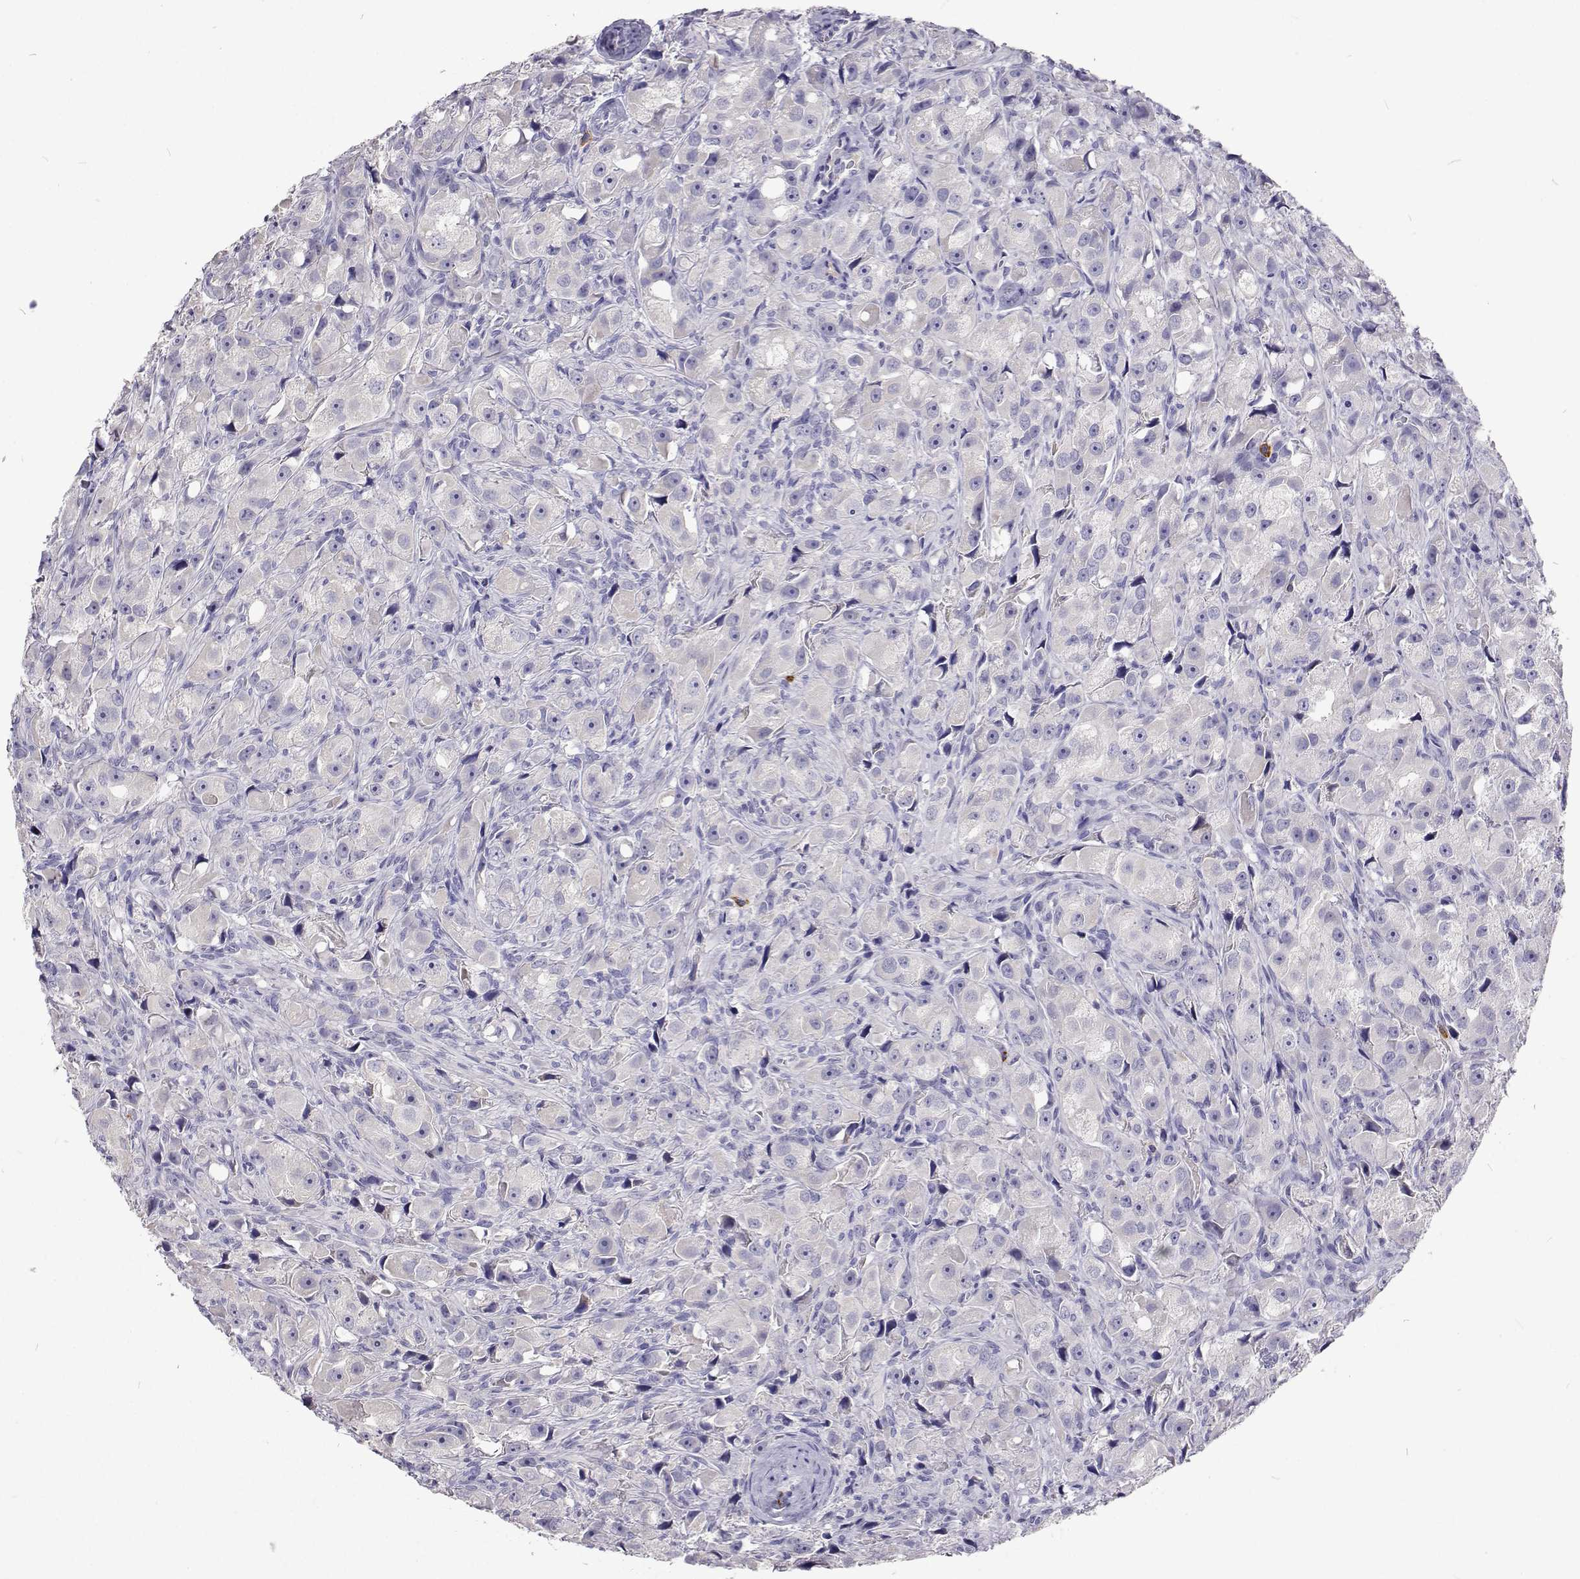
{"staining": {"intensity": "negative", "quantity": "none", "location": "none"}, "tissue": "prostate cancer", "cell_type": "Tumor cells", "image_type": "cancer", "snomed": [{"axis": "morphology", "description": "Adenocarcinoma, High grade"}, {"axis": "topography", "description": "Prostate"}], "caption": "Prostate cancer (high-grade adenocarcinoma) was stained to show a protein in brown. There is no significant positivity in tumor cells. The staining was performed using DAB to visualize the protein expression in brown, while the nuclei were stained in blue with hematoxylin (Magnification: 20x).", "gene": "CFAP44", "patient": {"sex": "male", "age": 75}}